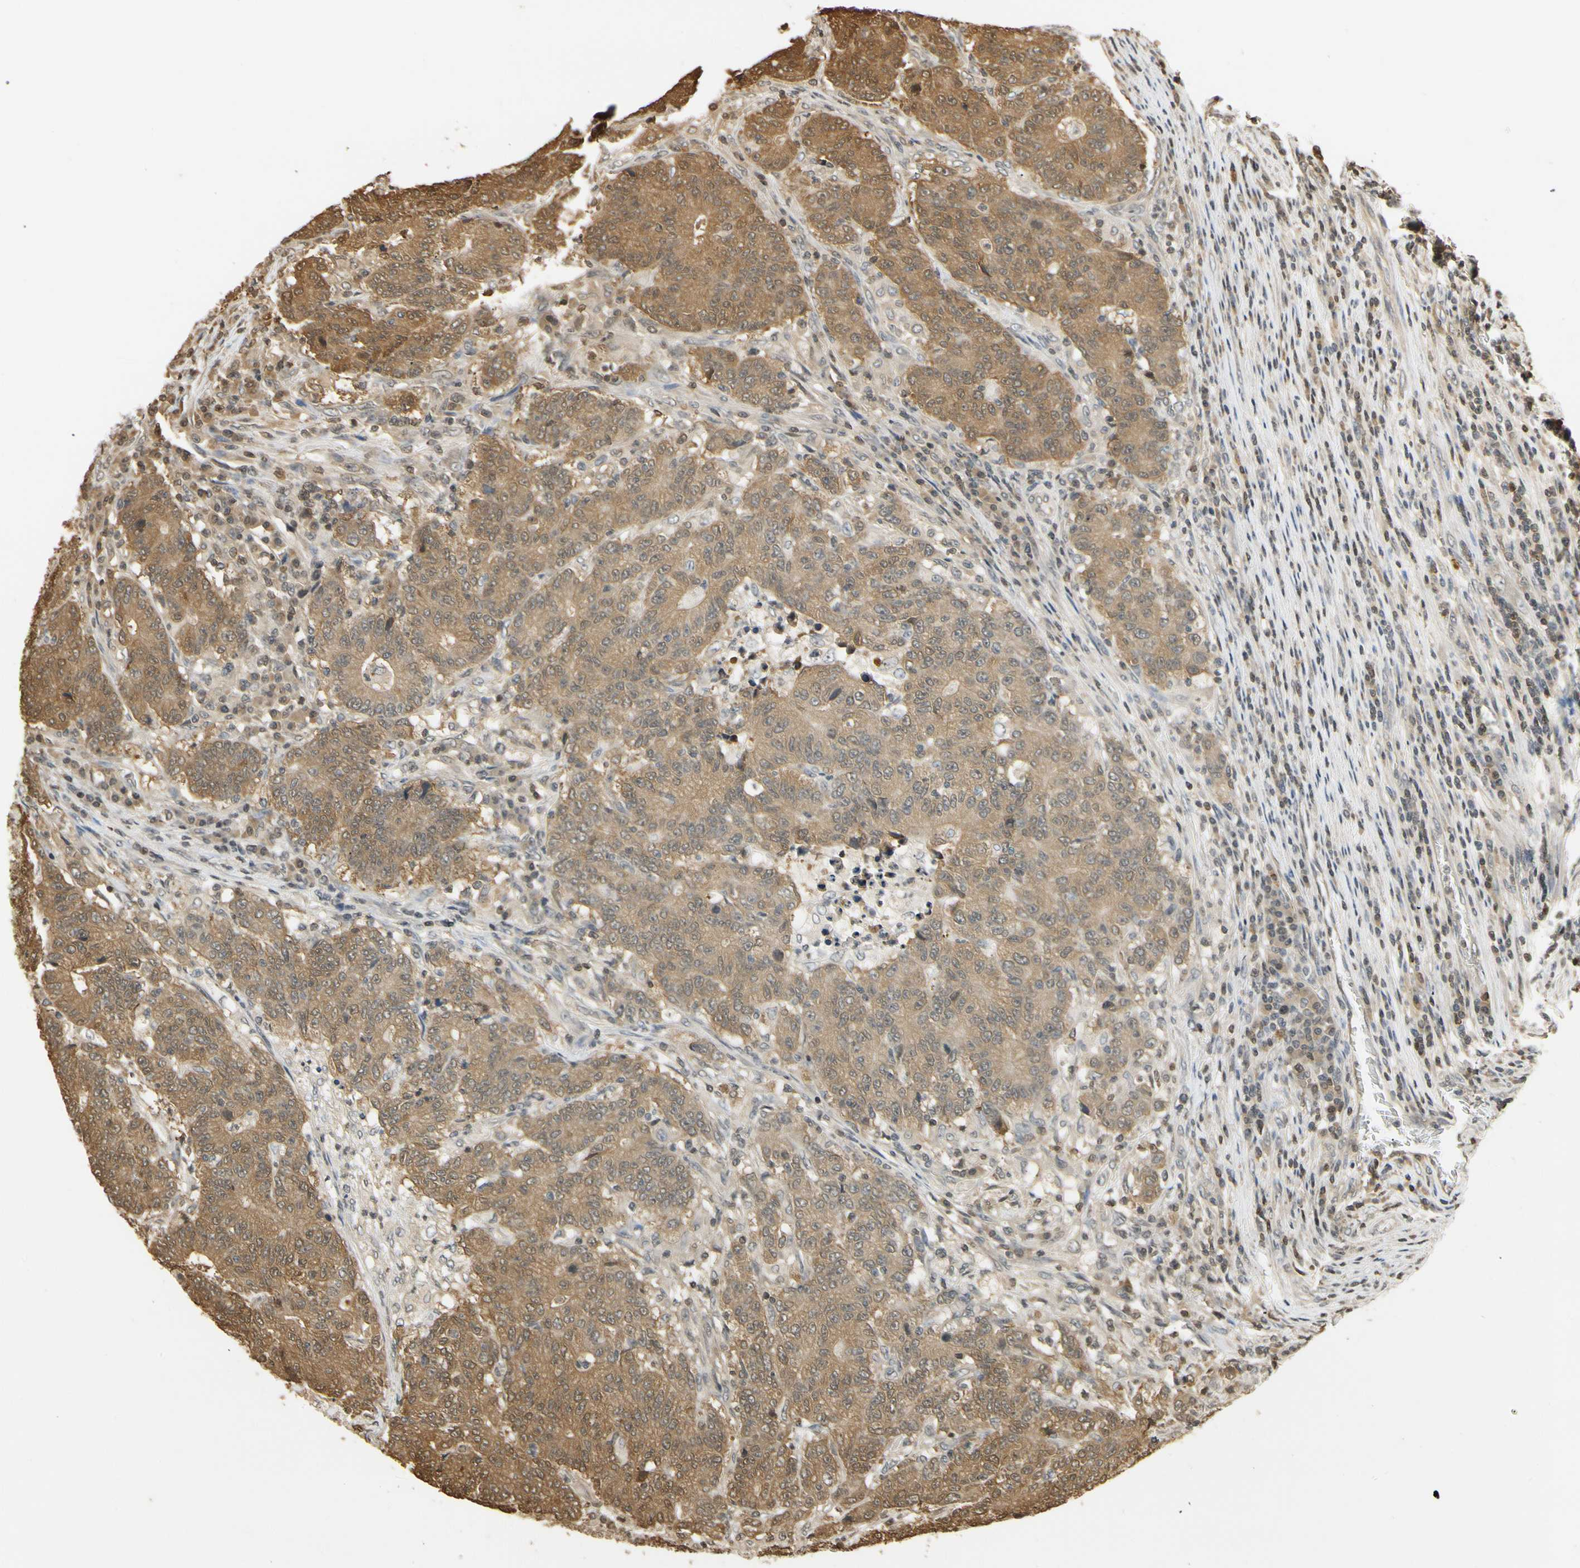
{"staining": {"intensity": "moderate", "quantity": "25%-75%", "location": "cytoplasmic/membranous"}, "tissue": "colorectal cancer", "cell_type": "Tumor cells", "image_type": "cancer", "snomed": [{"axis": "morphology", "description": "Normal tissue, NOS"}, {"axis": "morphology", "description": "Adenocarcinoma, NOS"}, {"axis": "topography", "description": "Colon"}], "caption": "High-power microscopy captured an IHC micrograph of colorectal adenocarcinoma, revealing moderate cytoplasmic/membranous staining in approximately 25%-75% of tumor cells.", "gene": "SOD1", "patient": {"sex": "female", "age": 75}}